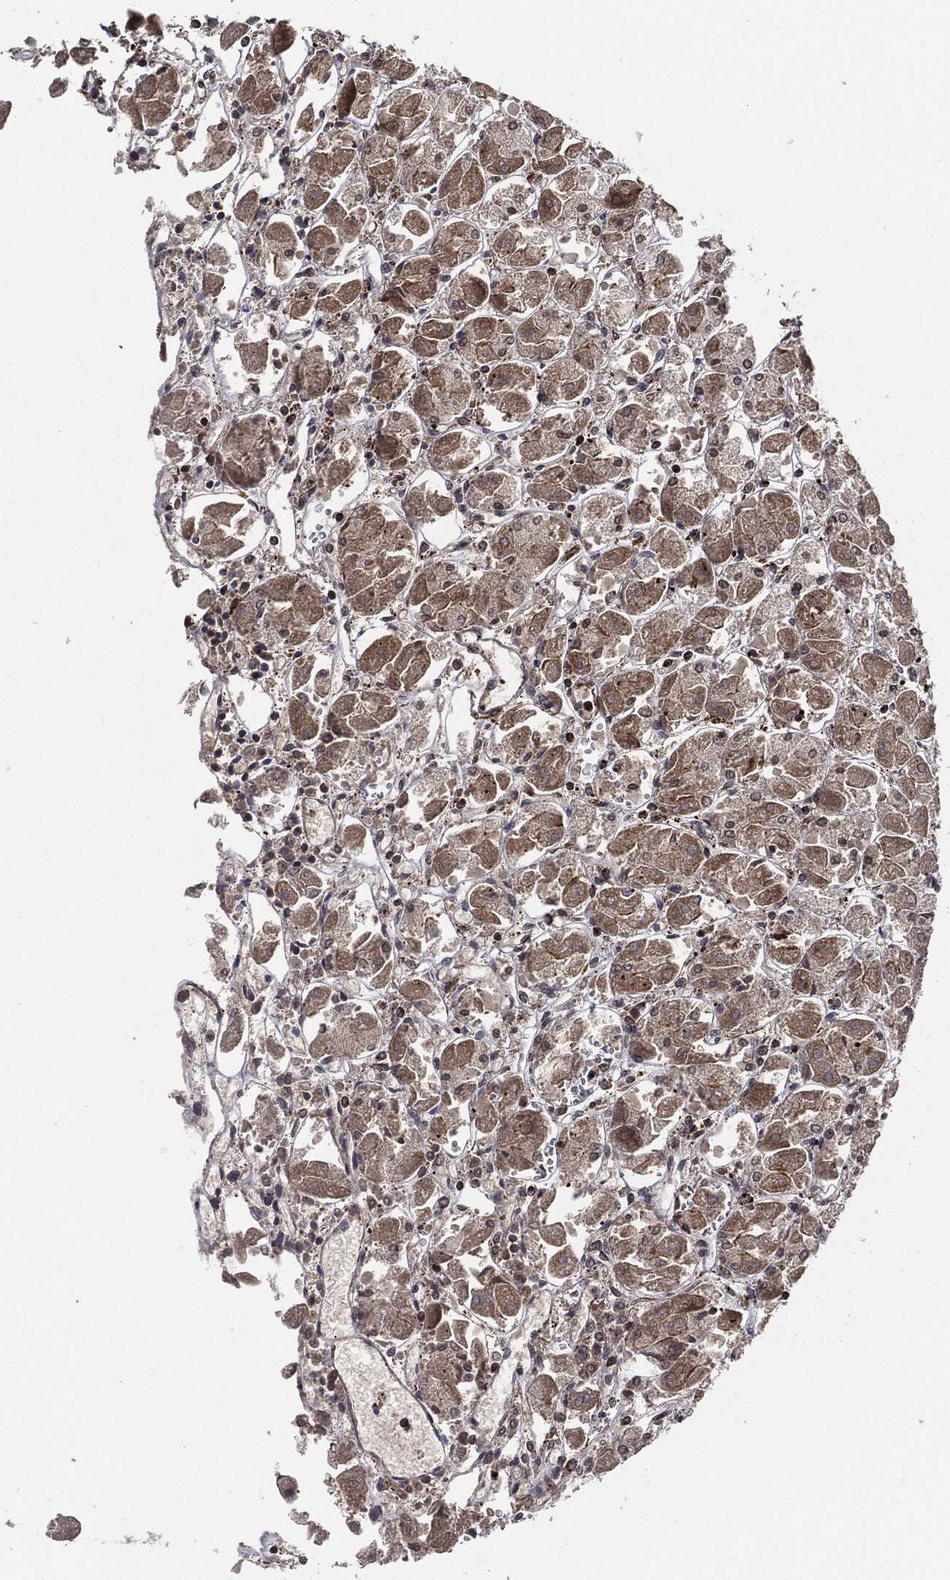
{"staining": {"intensity": "strong", "quantity": "25%-75%", "location": "cytoplasmic/membranous"}, "tissue": "stomach", "cell_type": "Glandular cells", "image_type": "normal", "snomed": [{"axis": "morphology", "description": "Normal tissue, NOS"}, {"axis": "topography", "description": "Stomach"}], "caption": "Stomach stained with DAB immunohistochemistry shows high levels of strong cytoplasmic/membranous expression in about 25%-75% of glandular cells. Nuclei are stained in blue.", "gene": "UBR1", "patient": {"sex": "male", "age": 70}}